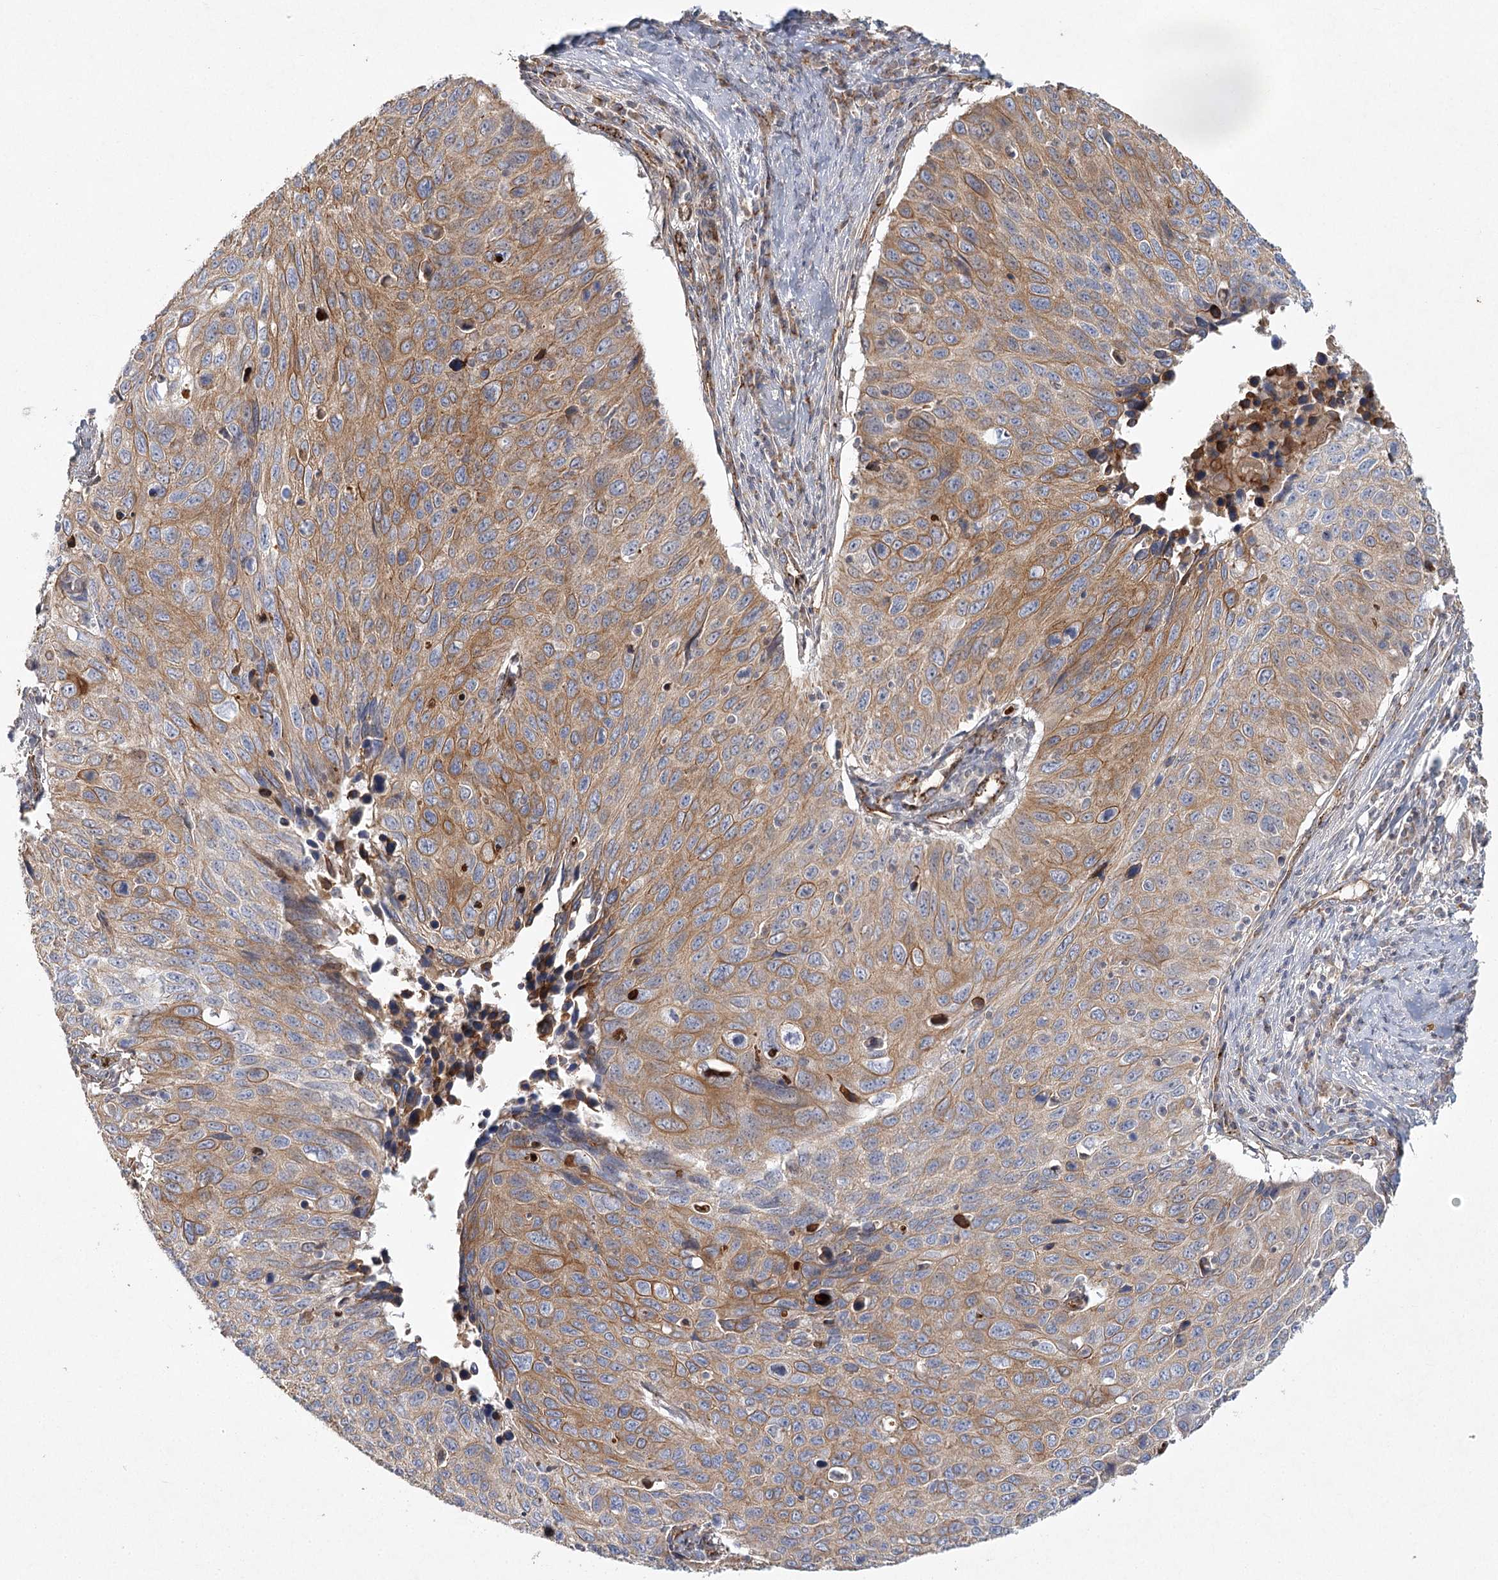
{"staining": {"intensity": "moderate", "quantity": "25%-75%", "location": "cytoplasmic/membranous"}, "tissue": "cervical cancer", "cell_type": "Tumor cells", "image_type": "cancer", "snomed": [{"axis": "morphology", "description": "Squamous cell carcinoma, NOS"}, {"axis": "topography", "description": "Cervix"}], "caption": "The immunohistochemical stain highlights moderate cytoplasmic/membranous expression in tumor cells of cervical squamous cell carcinoma tissue. The protein of interest is stained brown, and the nuclei are stained in blue (DAB (3,3'-diaminobenzidine) IHC with brightfield microscopy, high magnification).", "gene": "KBTBD4", "patient": {"sex": "female", "age": 53}}